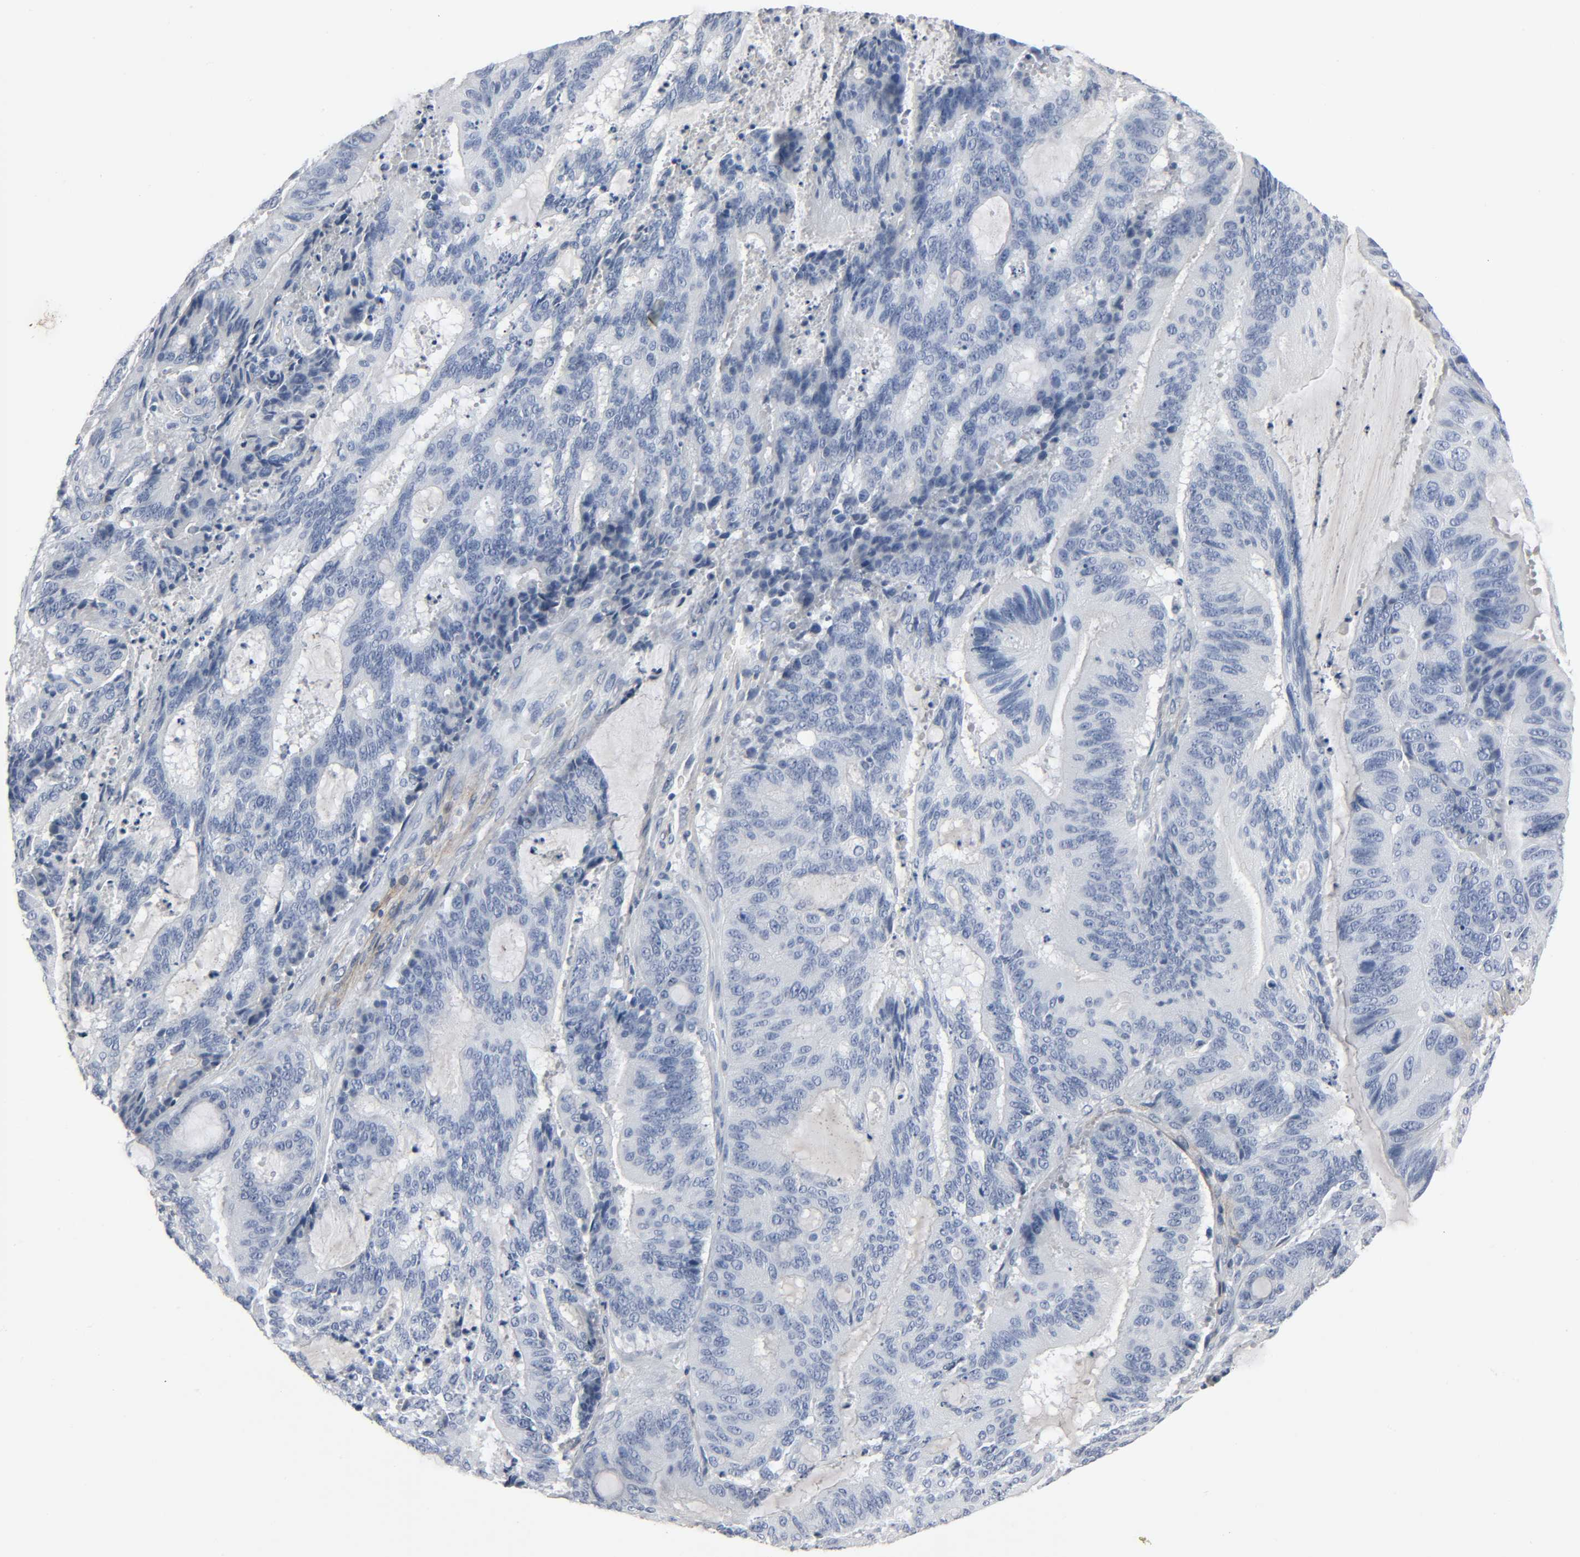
{"staining": {"intensity": "negative", "quantity": "none", "location": "none"}, "tissue": "liver cancer", "cell_type": "Tumor cells", "image_type": "cancer", "snomed": [{"axis": "morphology", "description": "Cholangiocarcinoma"}, {"axis": "topography", "description": "Liver"}], "caption": "Immunohistochemistry (IHC) of liver cancer shows no staining in tumor cells.", "gene": "FBLN5", "patient": {"sex": "female", "age": 73}}